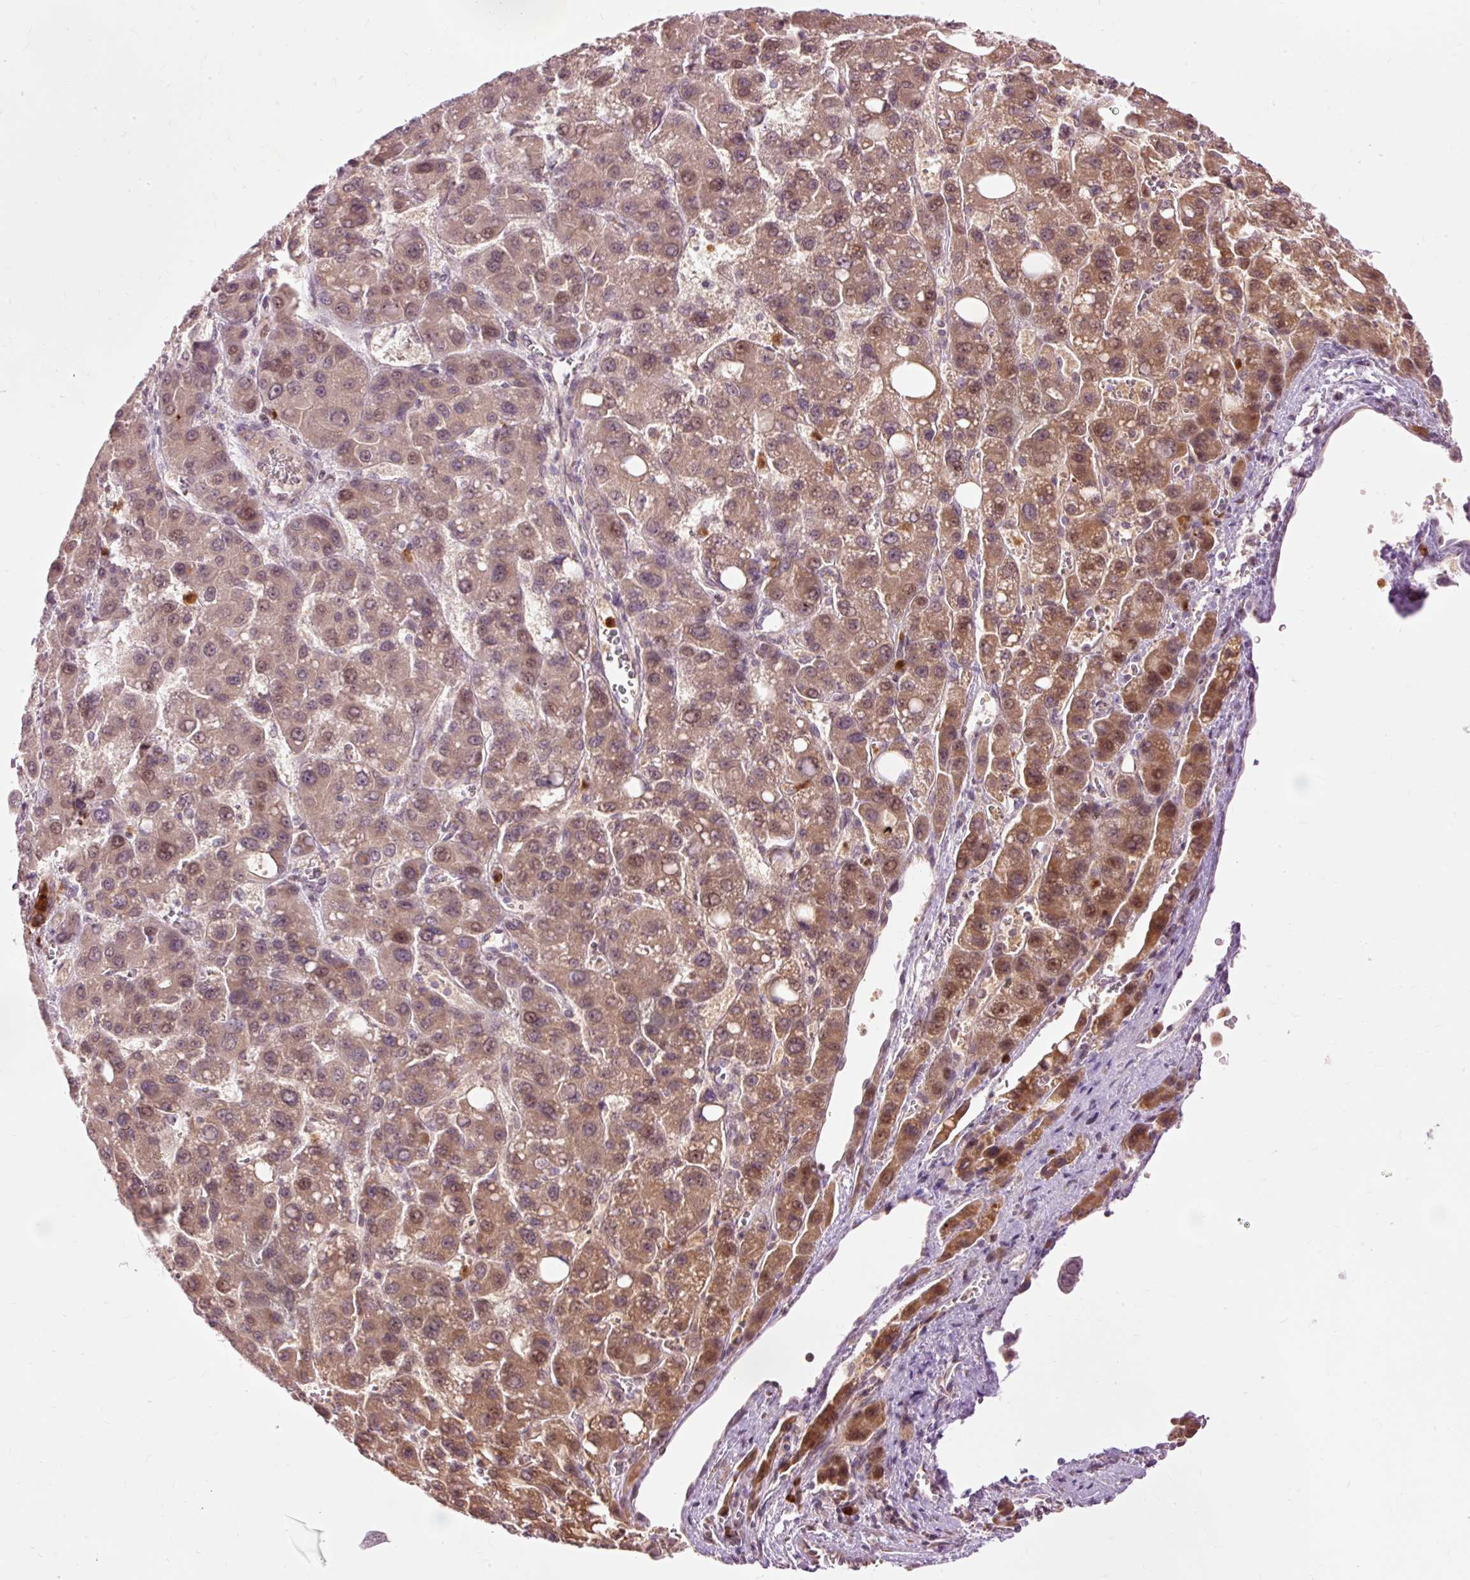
{"staining": {"intensity": "moderate", "quantity": "25%-75%", "location": "cytoplasmic/membranous,nuclear"}, "tissue": "liver cancer", "cell_type": "Tumor cells", "image_type": "cancer", "snomed": [{"axis": "morphology", "description": "Carcinoma, Hepatocellular, NOS"}, {"axis": "topography", "description": "Liver"}], "caption": "IHC (DAB (3,3'-diaminobenzidine)) staining of liver hepatocellular carcinoma shows moderate cytoplasmic/membranous and nuclear protein expression in about 25%-75% of tumor cells.", "gene": "PRDX5", "patient": {"sex": "male", "age": 55}}